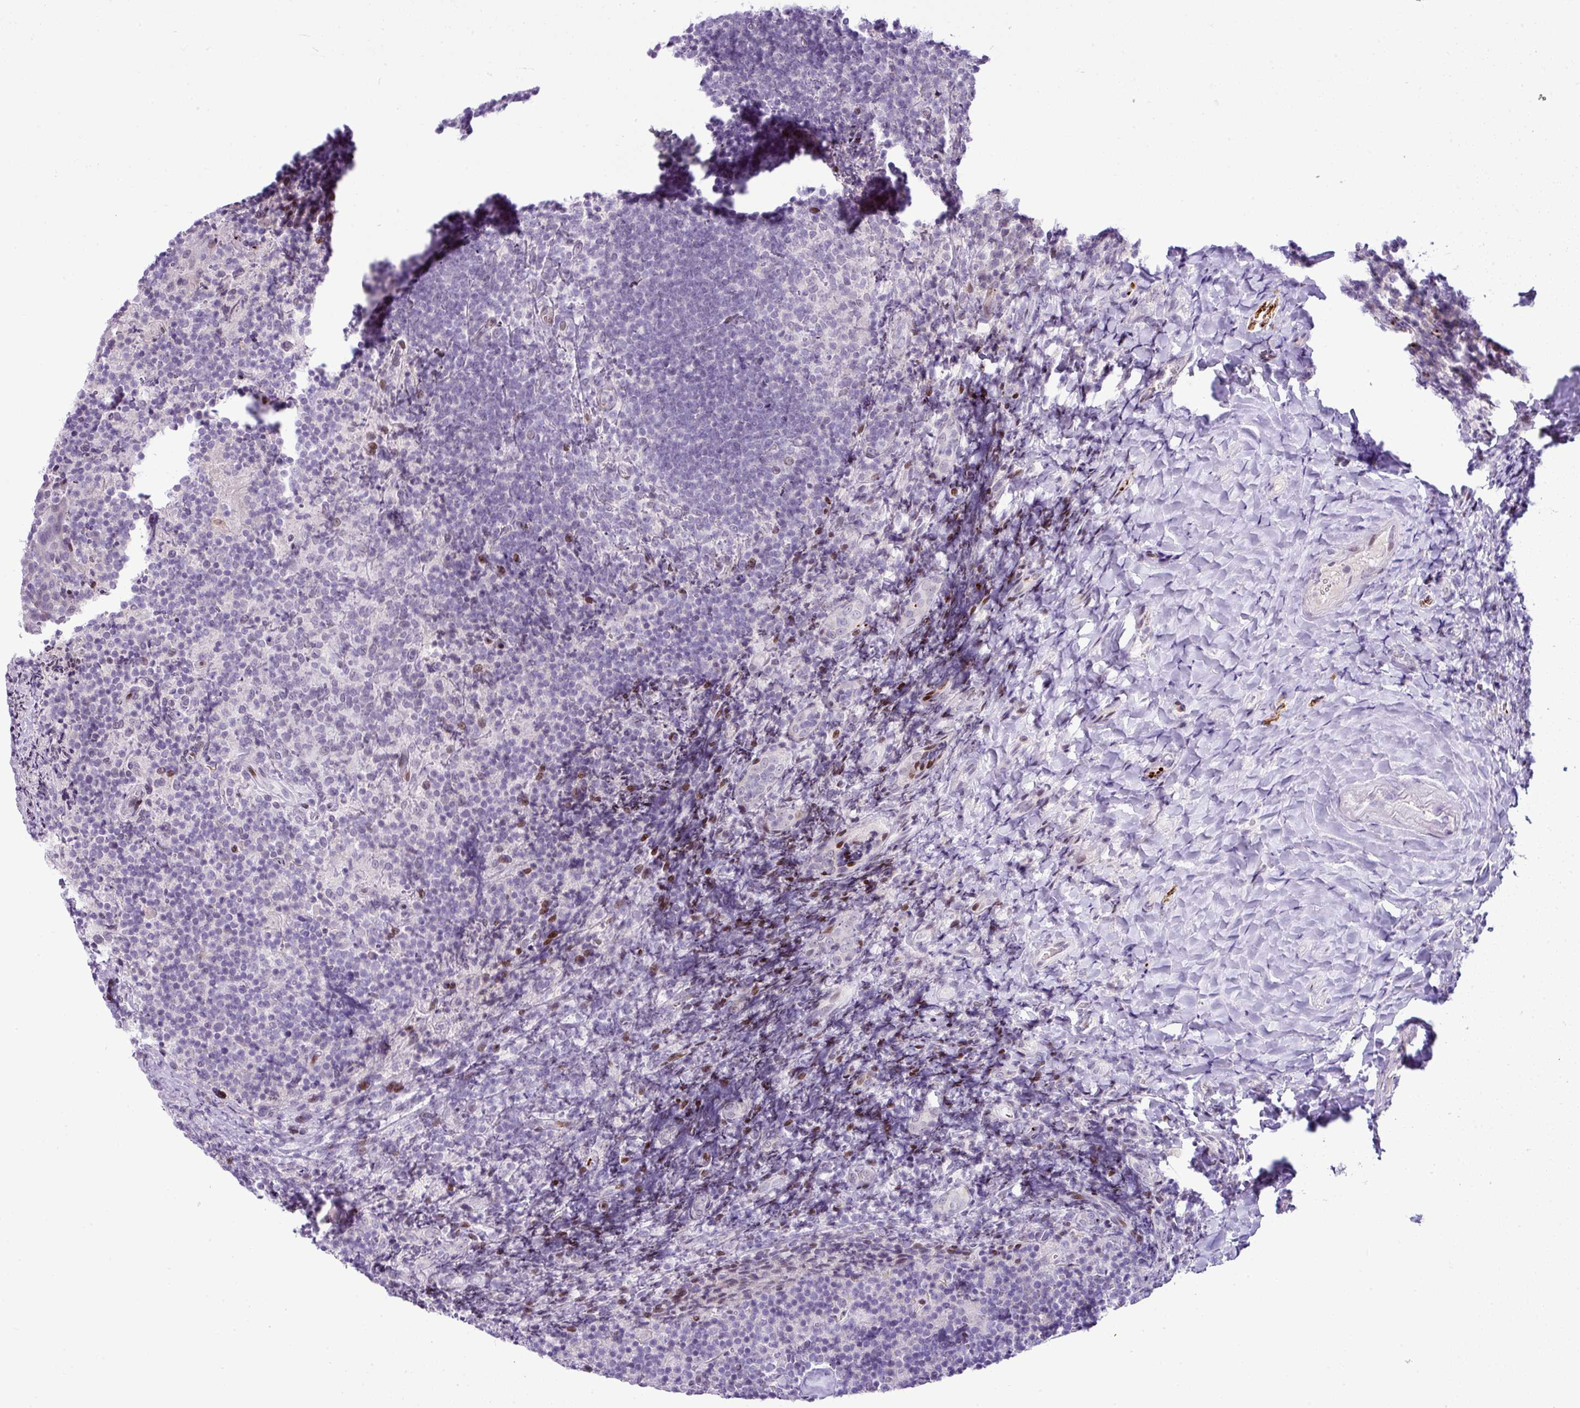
{"staining": {"intensity": "negative", "quantity": "none", "location": "none"}, "tissue": "tonsil", "cell_type": "Germinal center cells", "image_type": "normal", "snomed": [{"axis": "morphology", "description": "Normal tissue, NOS"}, {"axis": "topography", "description": "Tonsil"}], "caption": "The micrograph exhibits no staining of germinal center cells in normal tonsil. Nuclei are stained in blue.", "gene": "CMTM5", "patient": {"sex": "female", "age": 10}}